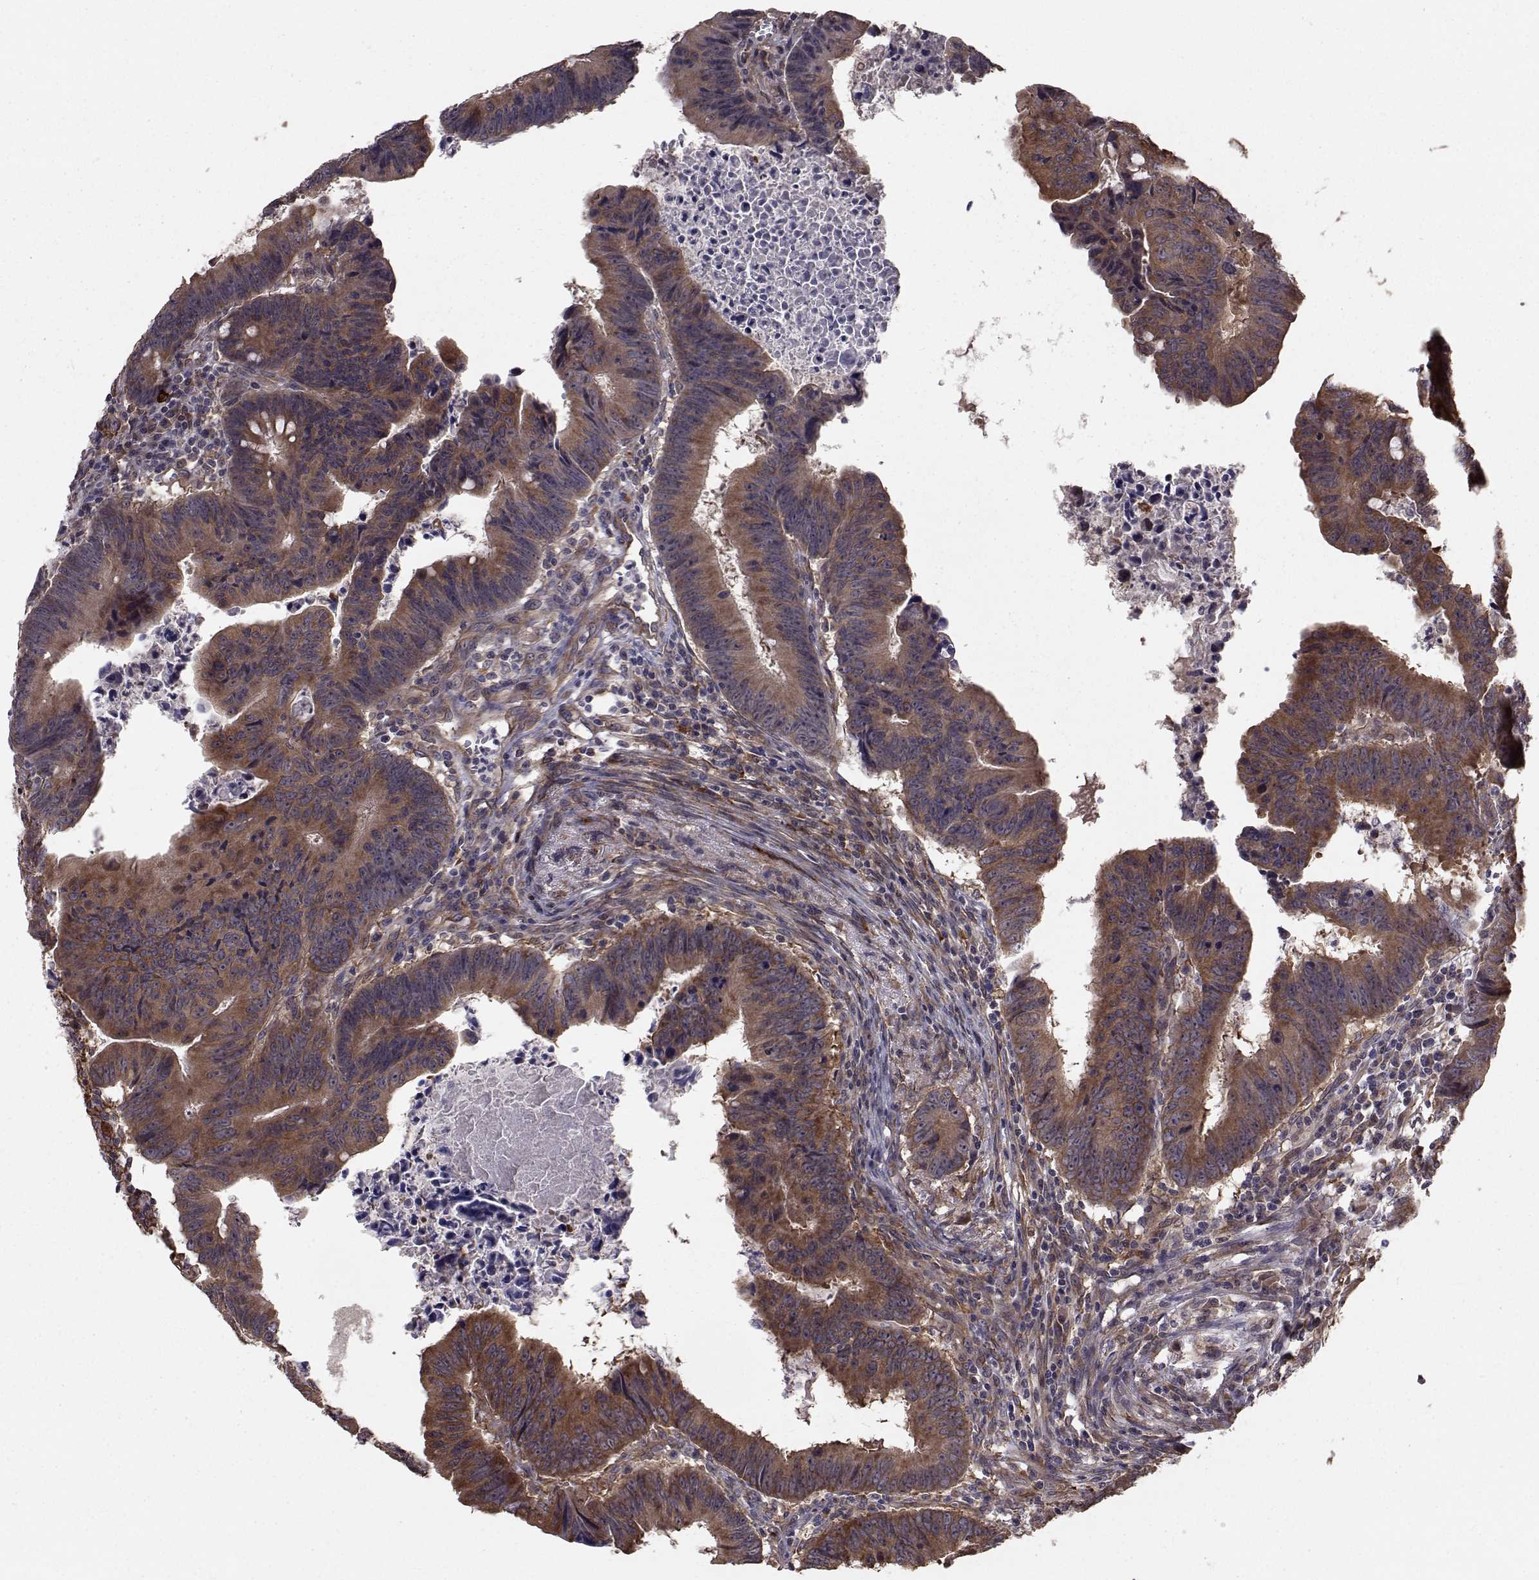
{"staining": {"intensity": "moderate", "quantity": ">75%", "location": "cytoplasmic/membranous"}, "tissue": "colorectal cancer", "cell_type": "Tumor cells", "image_type": "cancer", "snomed": [{"axis": "morphology", "description": "Adenocarcinoma, NOS"}, {"axis": "topography", "description": "Colon"}], "caption": "The micrograph demonstrates staining of colorectal adenocarcinoma, revealing moderate cytoplasmic/membranous protein expression (brown color) within tumor cells. The protein of interest is shown in brown color, while the nuclei are stained blue.", "gene": "TRIP10", "patient": {"sex": "female", "age": 87}}